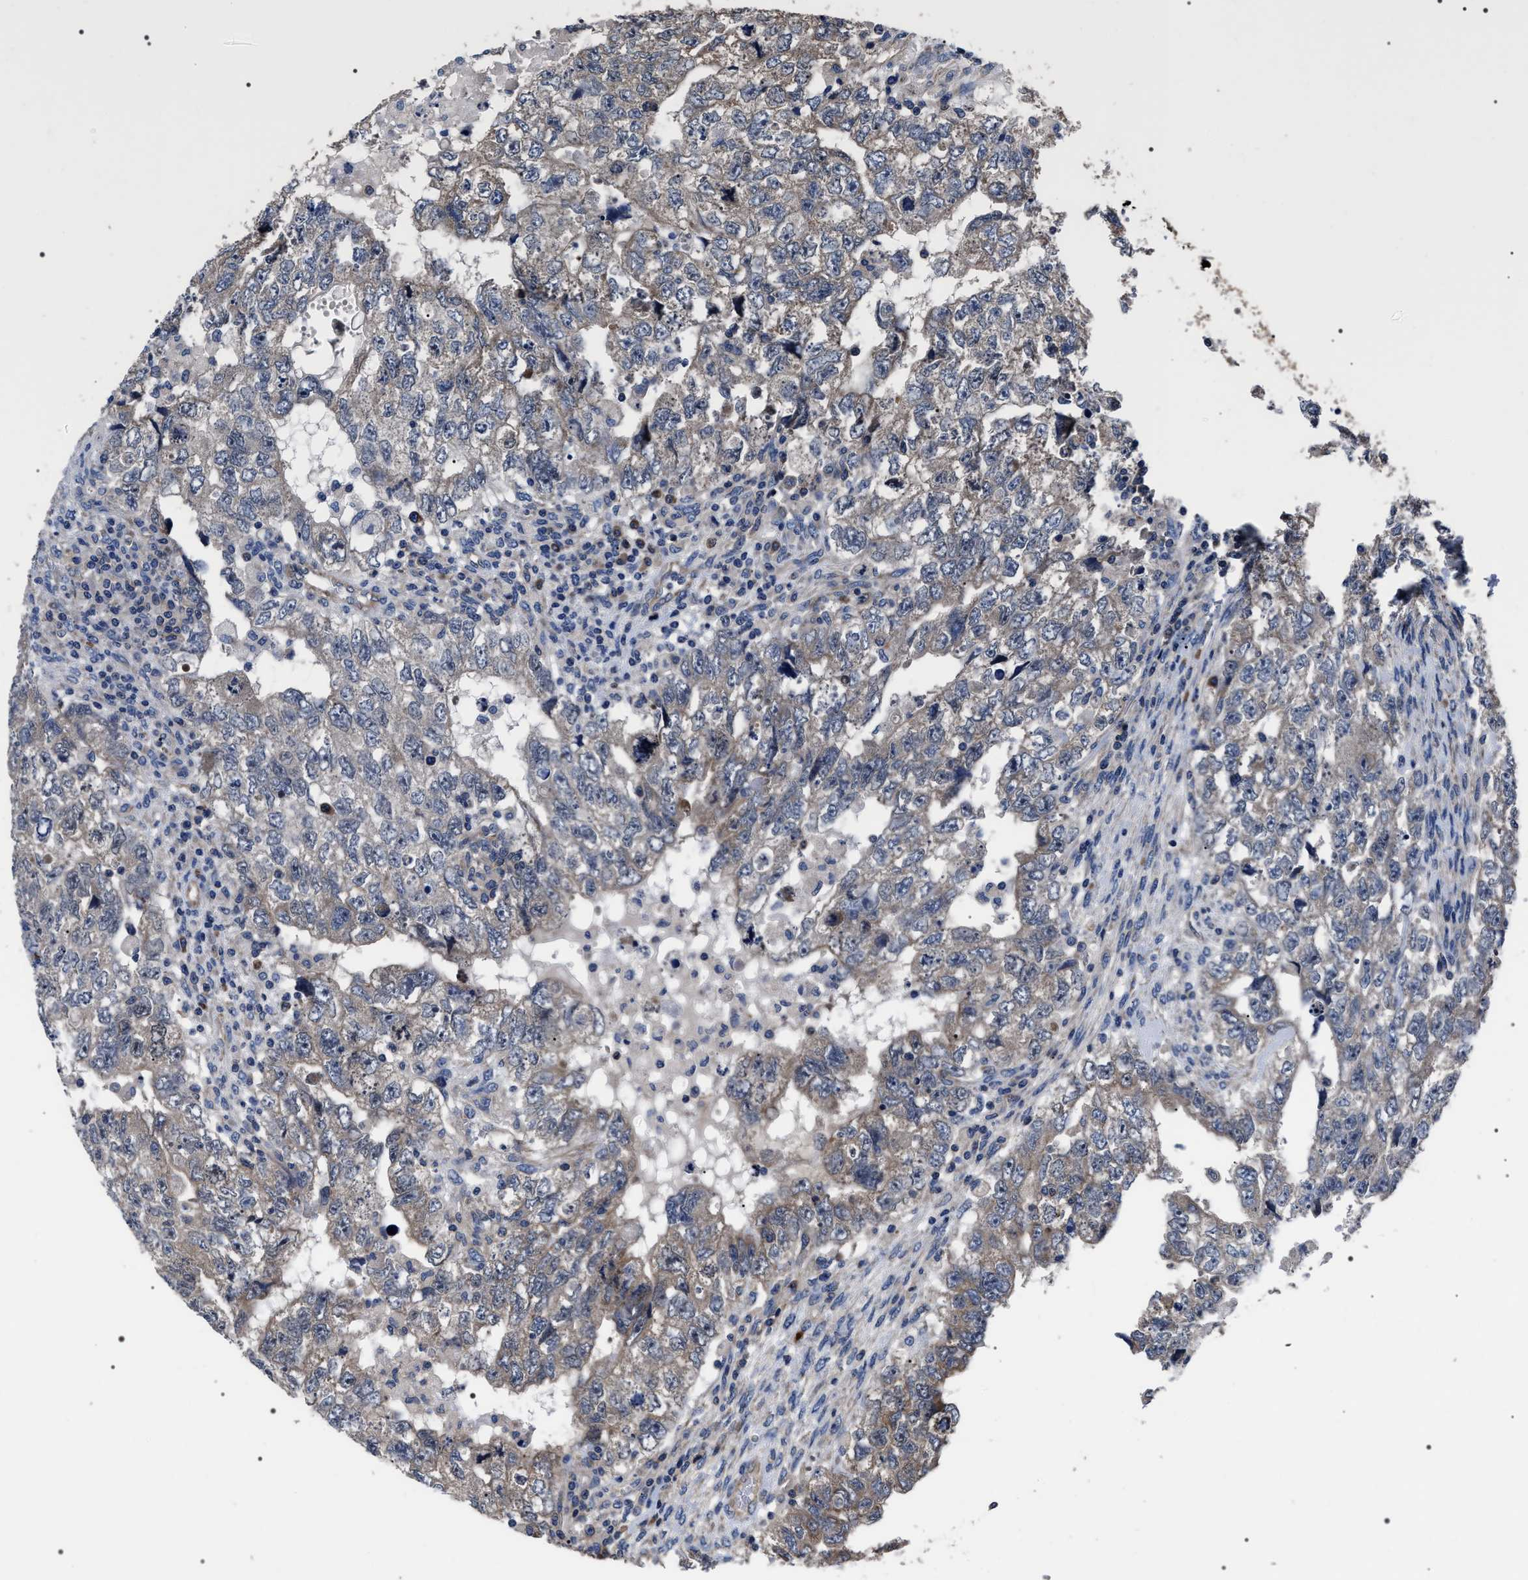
{"staining": {"intensity": "weak", "quantity": "<25%", "location": "cytoplasmic/membranous"}, "tissue": "testis cancer", "cell_type": "Tumor cells", "image_type": "cancer", "snomed": [{"axis": "morphology", "description": "Carcinoma, Embryonal, NOS"}, {"axis": "topography", "description": "Testis"}], "caption": "A histopathology image of human testis cancer is negative for staining in tumor cells. (Brightfield microscopy of DAB (3,3'-diaminobenzidine) immunohistochemistry (IHC) at high magnification).", "gene": "MIS18A", "patient": {"sex": "male", "age": 36}}